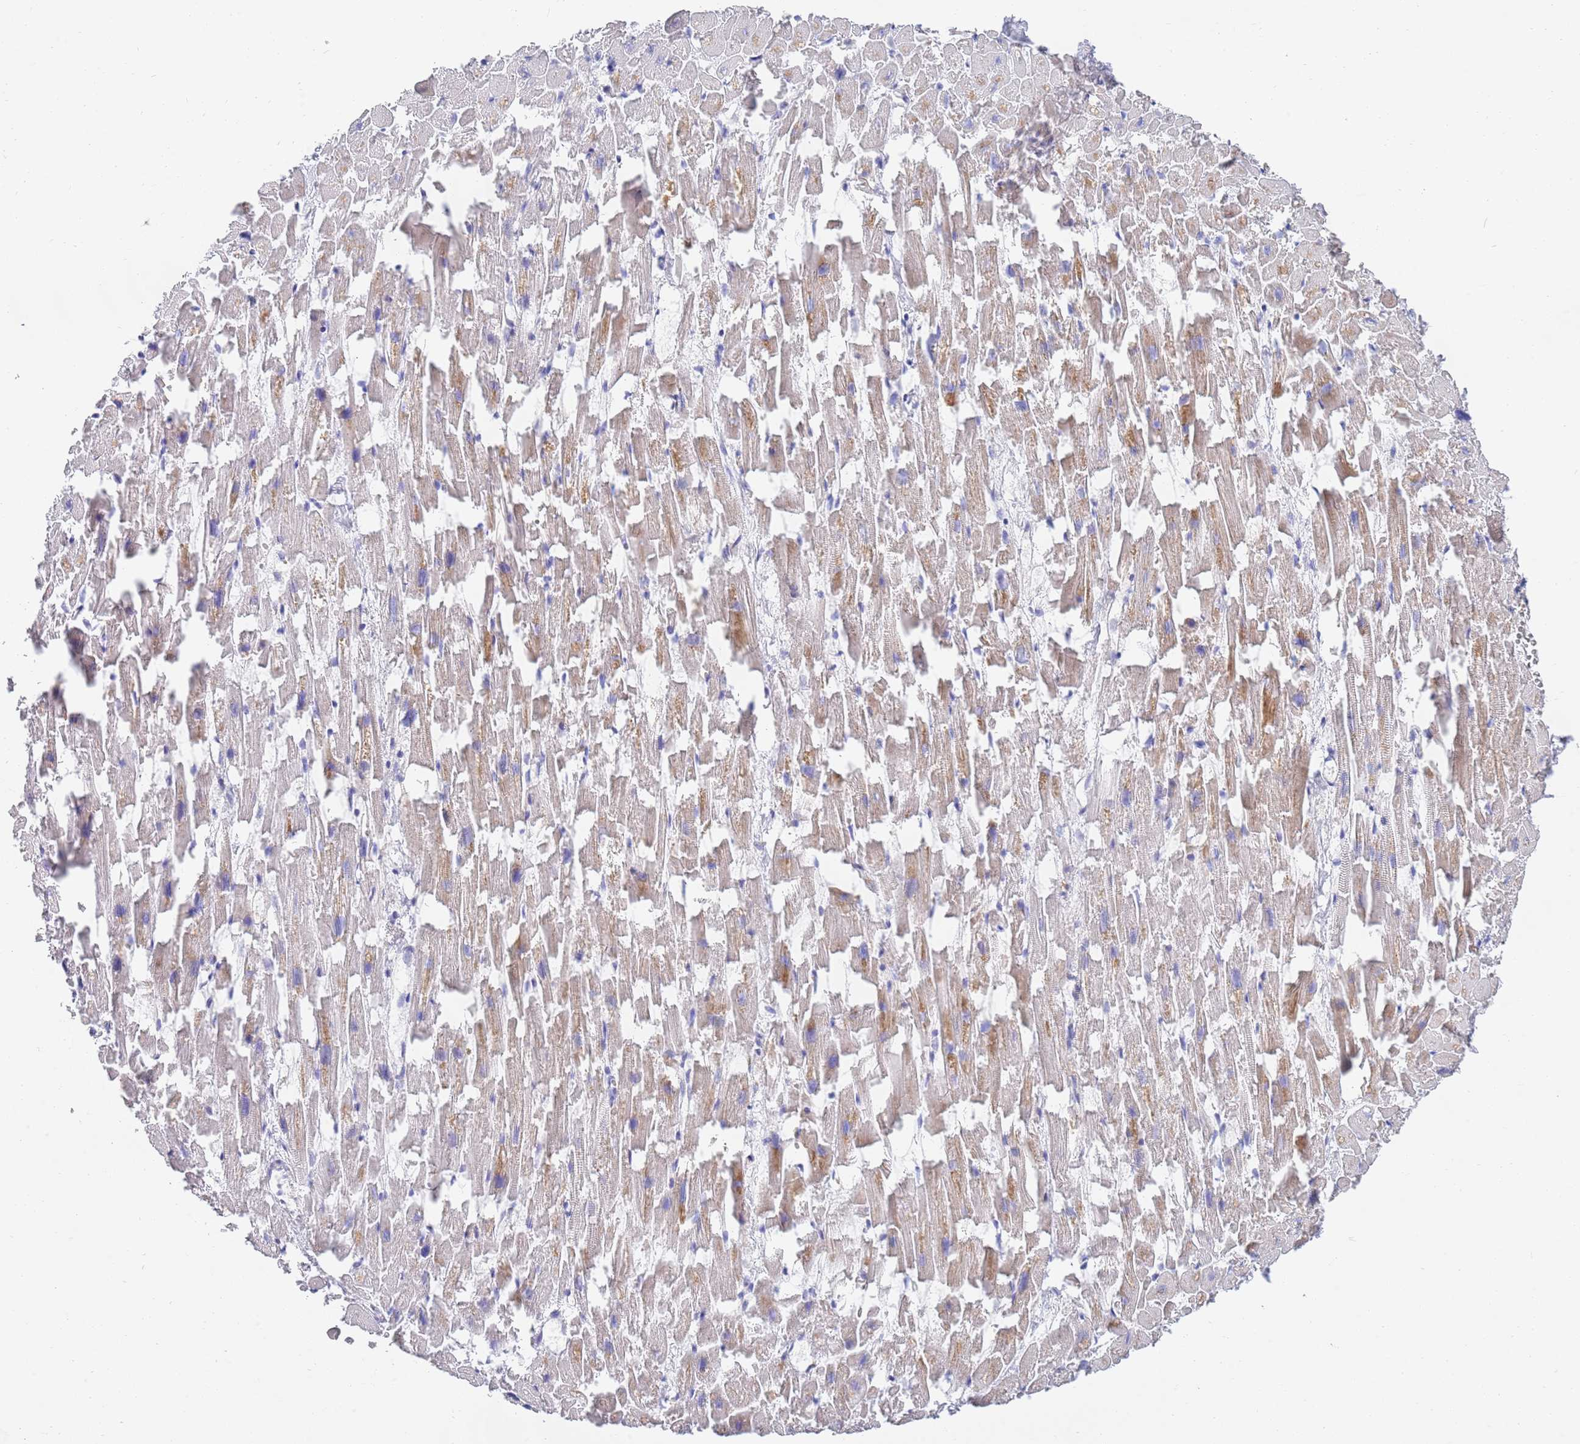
{"staining": {"intensity": "moderate", "quantity": "25%-75%", "location": "cytoplasmic/membranous"}, "tissue": "heart muscle", "cell_type": "Cardiomyocytes", "image_type": "normal", "snomed": [{"axis": "morphology", "description": "Normal tissue, NOS"}, {"axis": "topography", "description": "Heart"}], "caption": "Immunohistochemistry (IHC) histopathology image of normal heart muscle stained for a protein (brown), which exhibits medium levels of moderate cytoplasmic/membranous expression in about 25%-75% of cardiomyocytes.", "gene": "EMC8", "patient": {"sex": "female", "age": 64}}